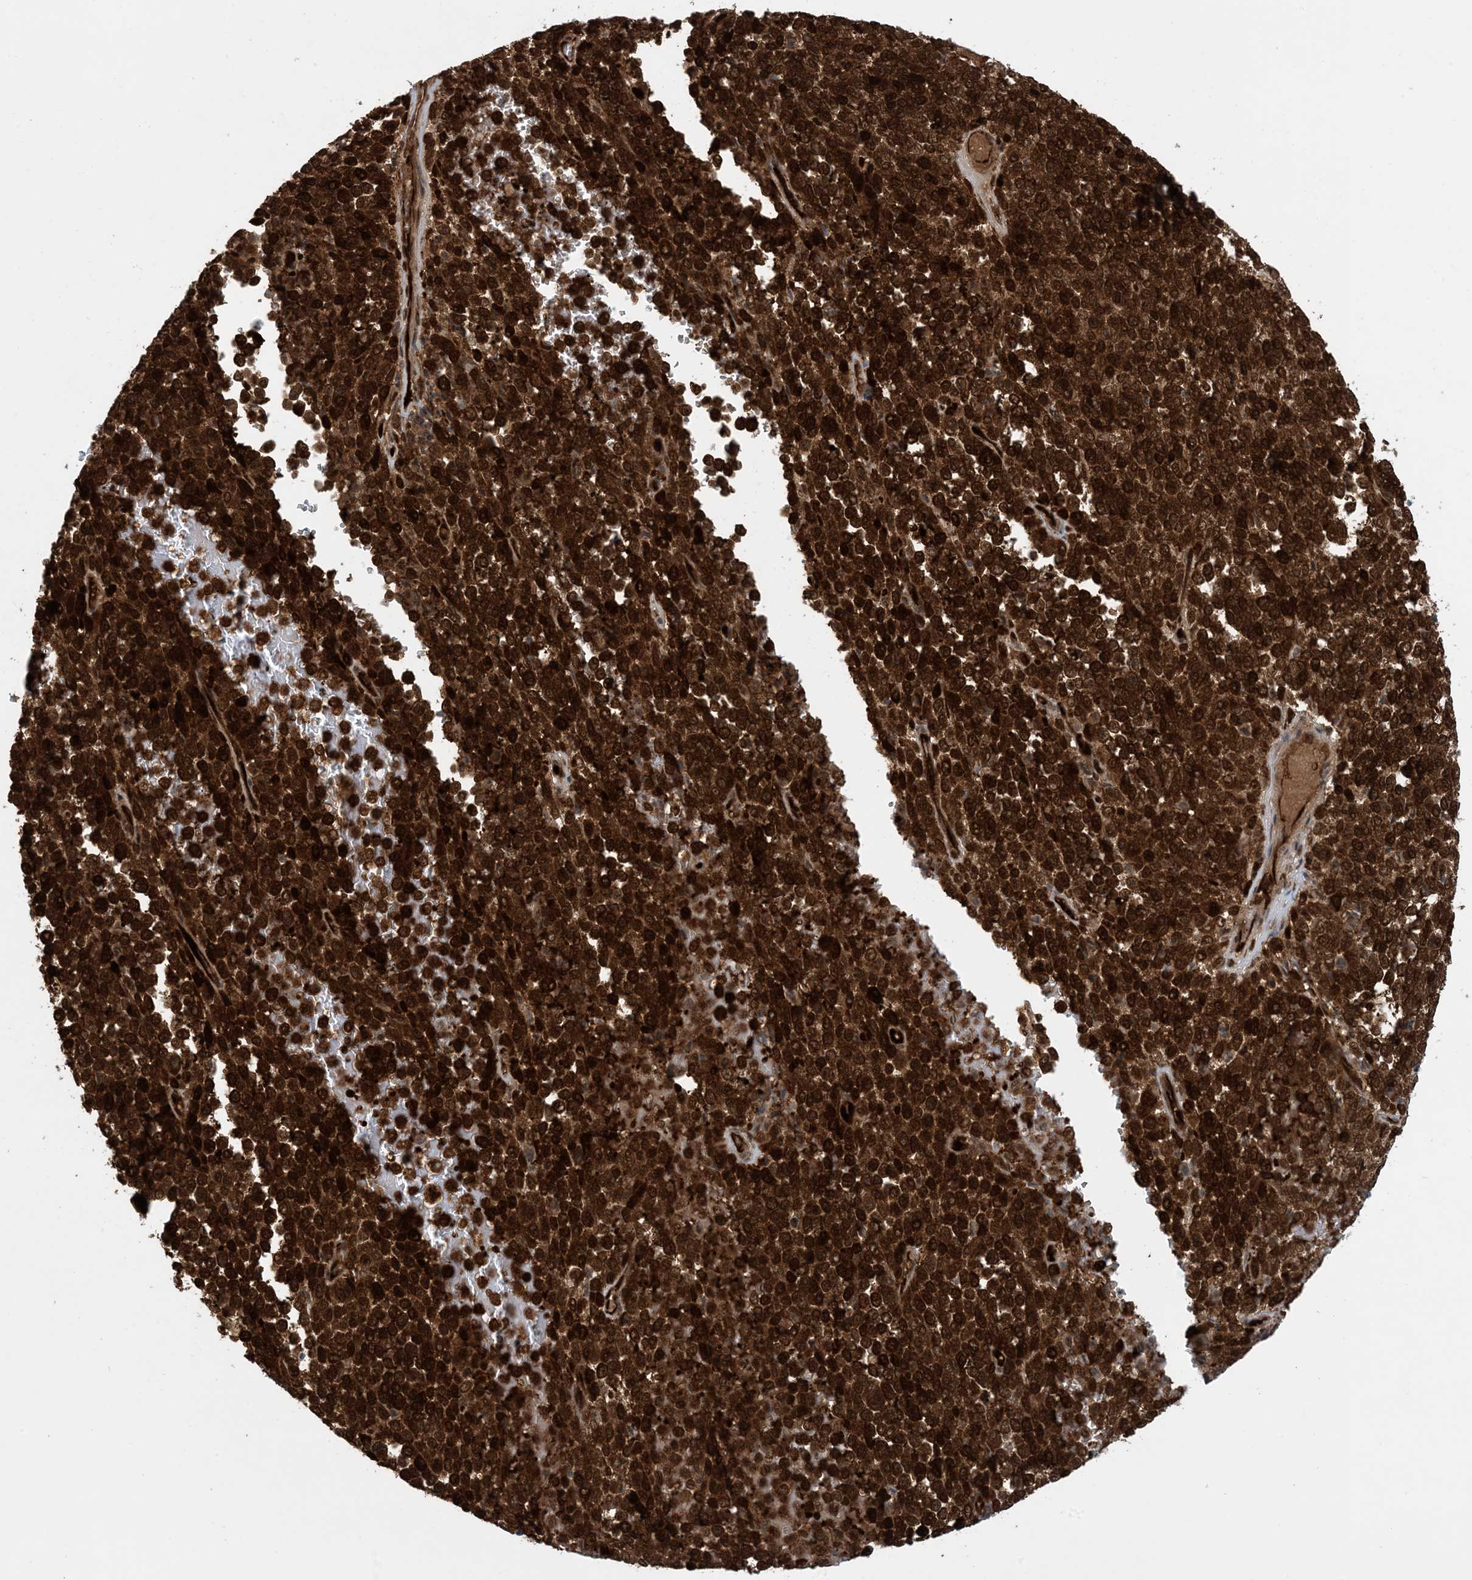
{"staining": {"intensity": "strong", "quantity": ">75%", "location": "cytoplasmic/membranous,nuclear"}, "tissue": "melanoma", "cell_type": "Tumor cells", "image_type": "cancer", "snomed": [{"axis": "morphology", "description": "Malignant melanoma, Metastatic site"}, {"axis": "topography", "description": "Pancreas"}], "caption": "About >75% of tumor cells in malignant melanoma (metastatic site) display strong cytoplasmic/membranous and nuclear protein expression as visualized by brown immunohistochemical staining.", "gene": "PPM1F", "patient": {"sex": "female", "age": 30}}